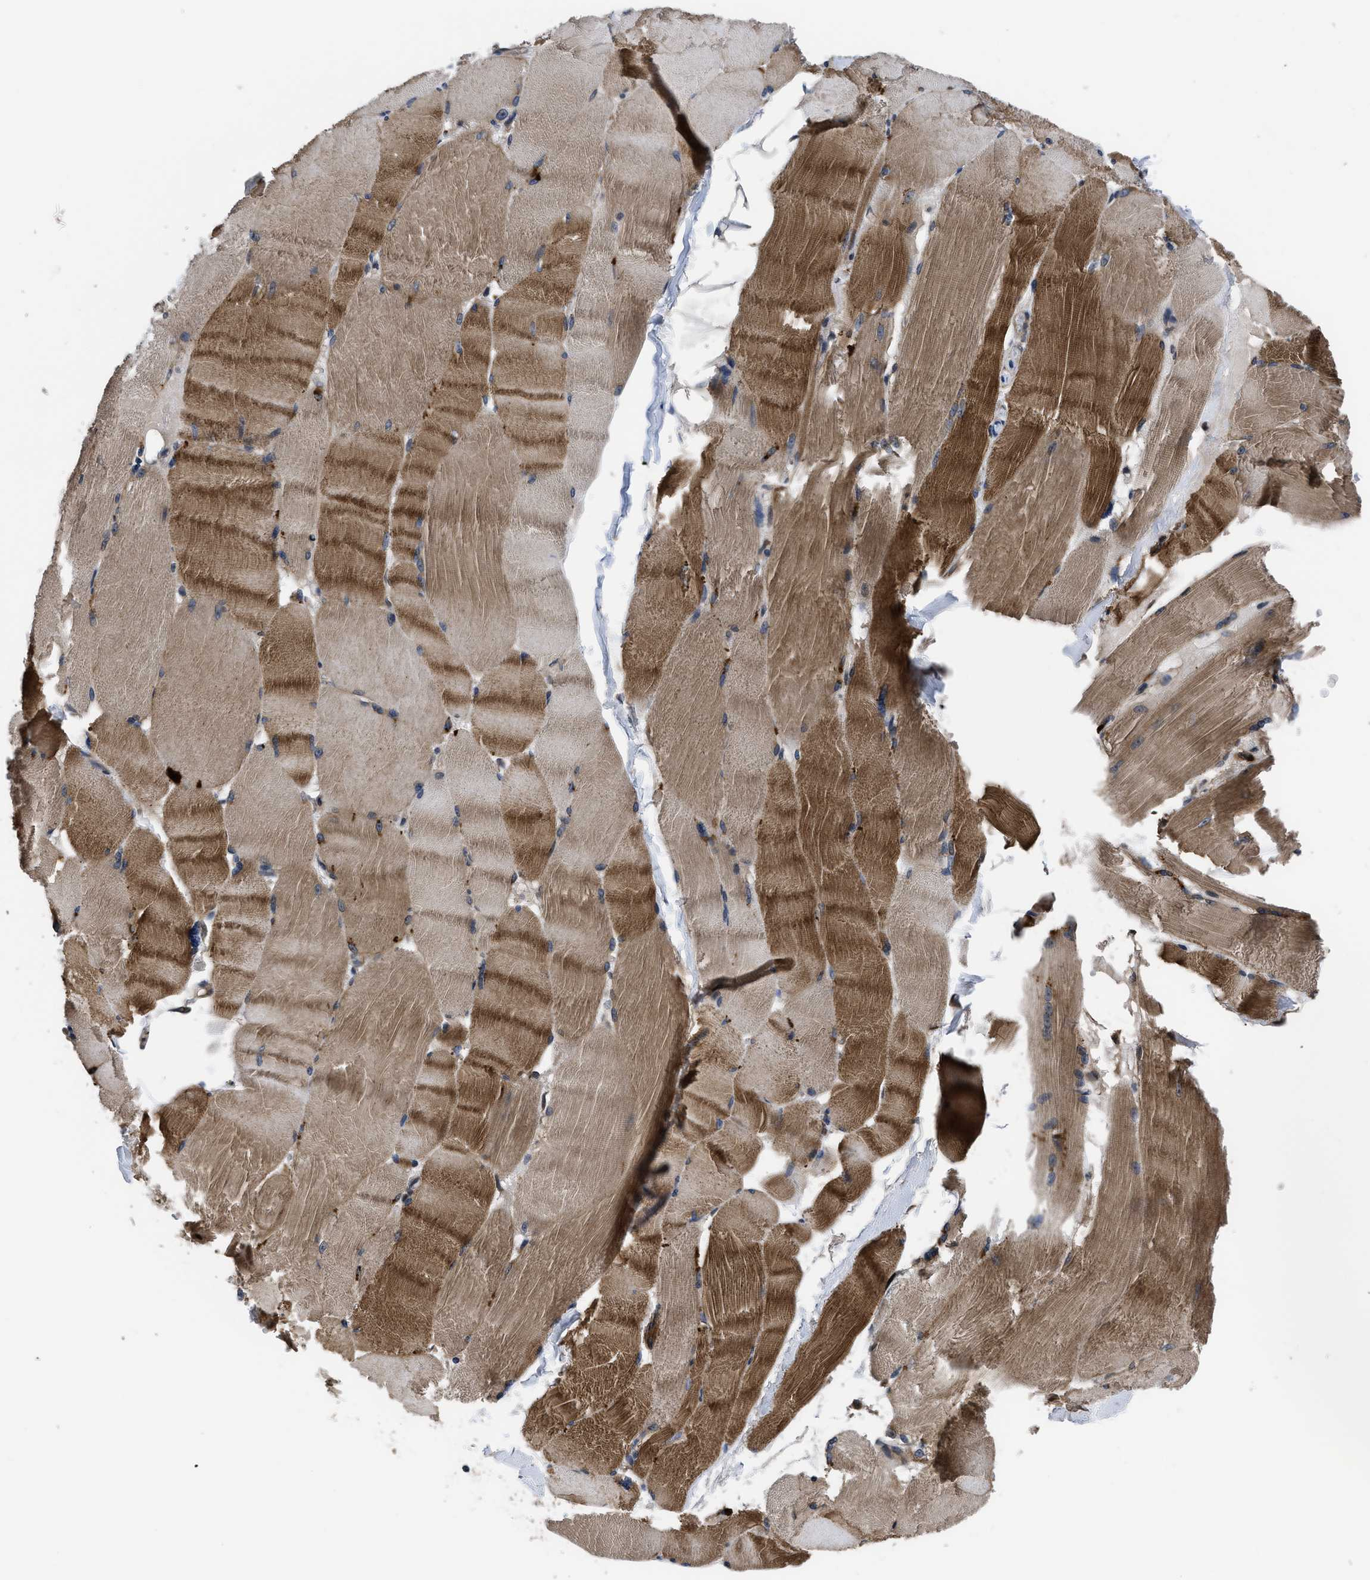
{"staining": {"intensity": "strong", "quantity": "25%-75%", "location": "cytoplasmic/membranous"}, "tissue": "skeletal muscle", "cell_type": "Myocytes", "image_type": "normal", "snomed": [{"axis": "morphology", "description": "Normal tissue, NOS"}, {"axis": "topography", "description": "Skin"}, {"axis": "topography", "description": "Skeletal muscle"}], "caption": "Immunohistochemical staining of unremarkable skeletal muscle exhibits 25%-75% levels of strong cytoplasmic/membranous protein positivity in approximately 25%-75% of myocytes. (IHC, brightfield microscopy, high magnification).", "gene": "DNAJC14", "patient": {"sex": "male", "age": 83}}